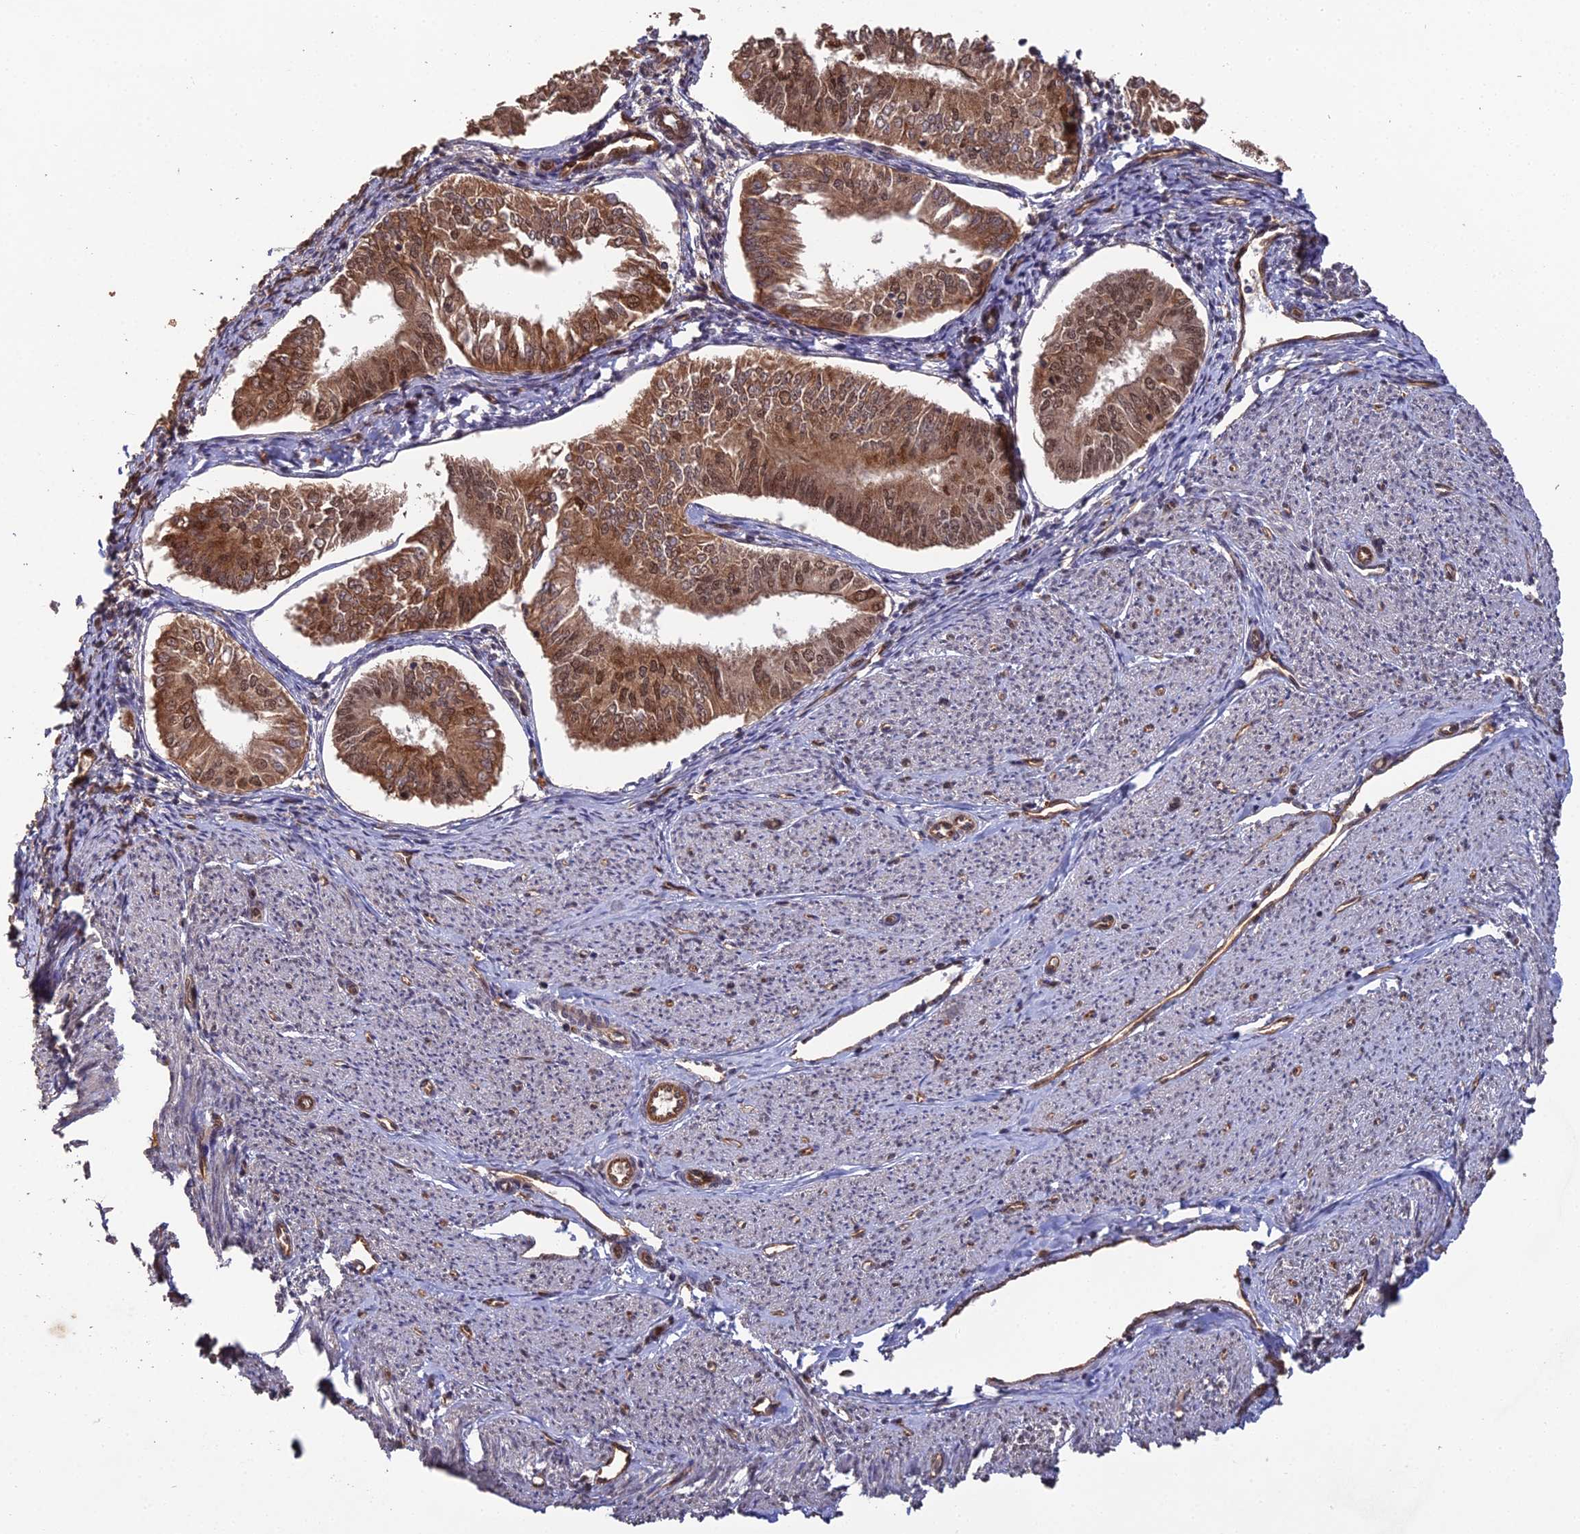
{"staining": {"intensity": "moderate", "quantity": ">75%", "location": "cytoplasmic/membranous,nuclear"}, "tissue": "endometrial cancer", "cell_type": "Tumor cells", "image_type": "cancer", "snomed": [{"axis": "morphology", "description": "Adenocarcinoma, NOS"}, {"axis": "topography", "description": "Endometrium"}], "caption": "A brown stain labels moderate cytoplasmic/membranous and nuclear expression of a protein in human endometrial cancer (adenocarcinoma) tumor cells.", "gene": "RALGAPA2", "patient": {"sex": "female", "age": 58}}